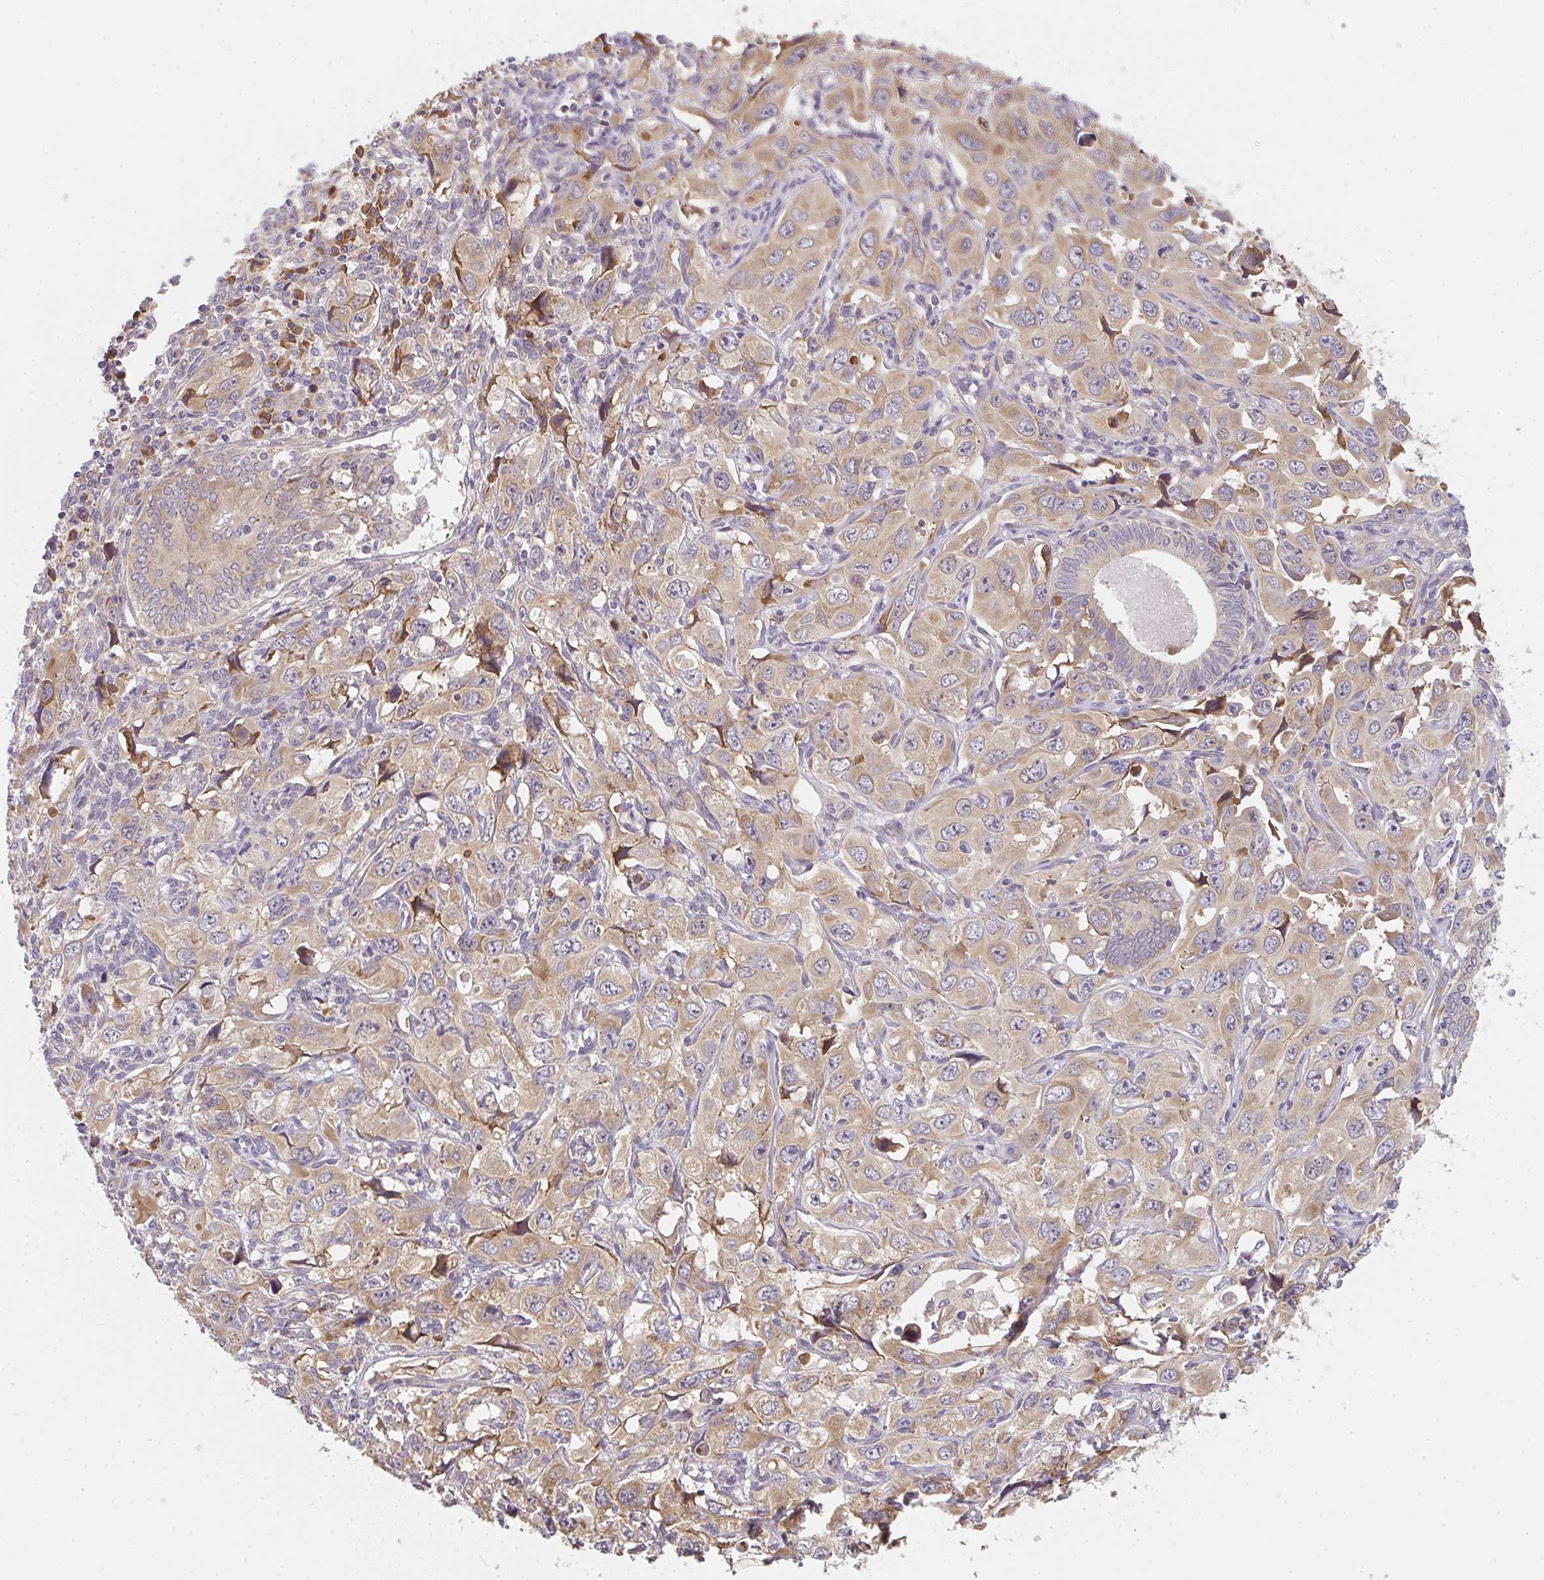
{"staining": {"intensity": "weak", "quantity": ">75%", "location": "cytoplasmic/membranous"}, "tissue": "endometrial cancer", "cell_type": "Tumor cells", "image_type": "cancer", "snomed": [{"axis": "morphology", "description": "Adenocarcinoma, NOS"}, {"axis": "topography", "description": "Uterus"}], "caption": "High-power microscopy captured an IHC micrograph of endometrial cancer (adenocarcinoma), revealing weak cytoplasmic/membranous expression in about >75% of tumor cells.", "gene": "SLC35B3", "patient": {"sex": "female", "age": 62}}